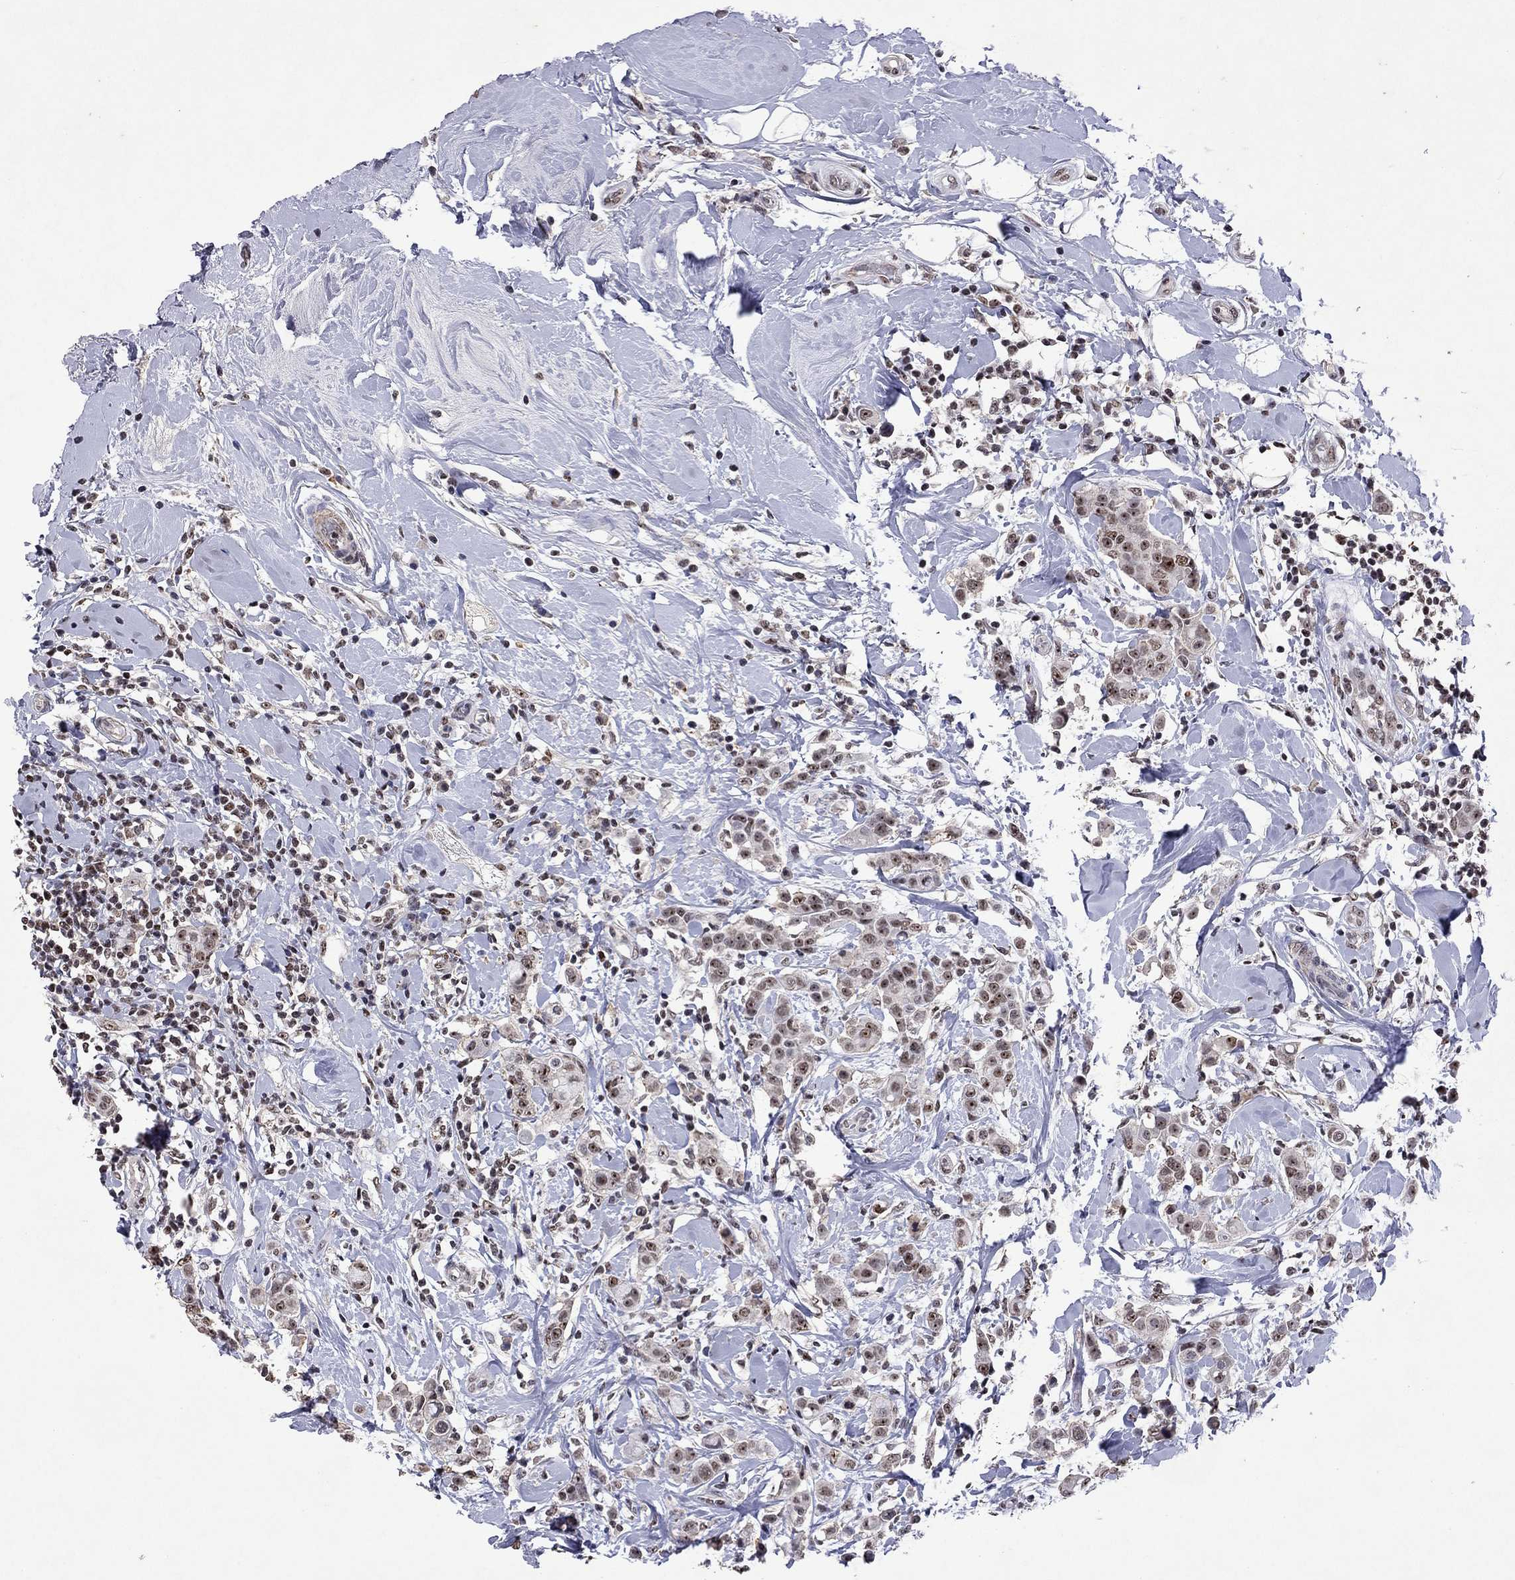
{"staining": {"intensity": "strong", "quantity": "<25%", "location": "nuclear"}, "tissue": "breast cancer", "cell_type": "Tumor cells", "image_type": "cancer", "snomed": [{"axis": "morphology", "description": "Duct carcinoma"}, {"axis": "topography", "description": "Breast"}], "caption": "DAB immunohistochemical staining of human infiltrating ductal carcinoma (breast) displays strong nuclear protein staining in about <25% of tumor cells.", "gene": "SPOUT1", "patient": {"sex": "female", "age": 27}}